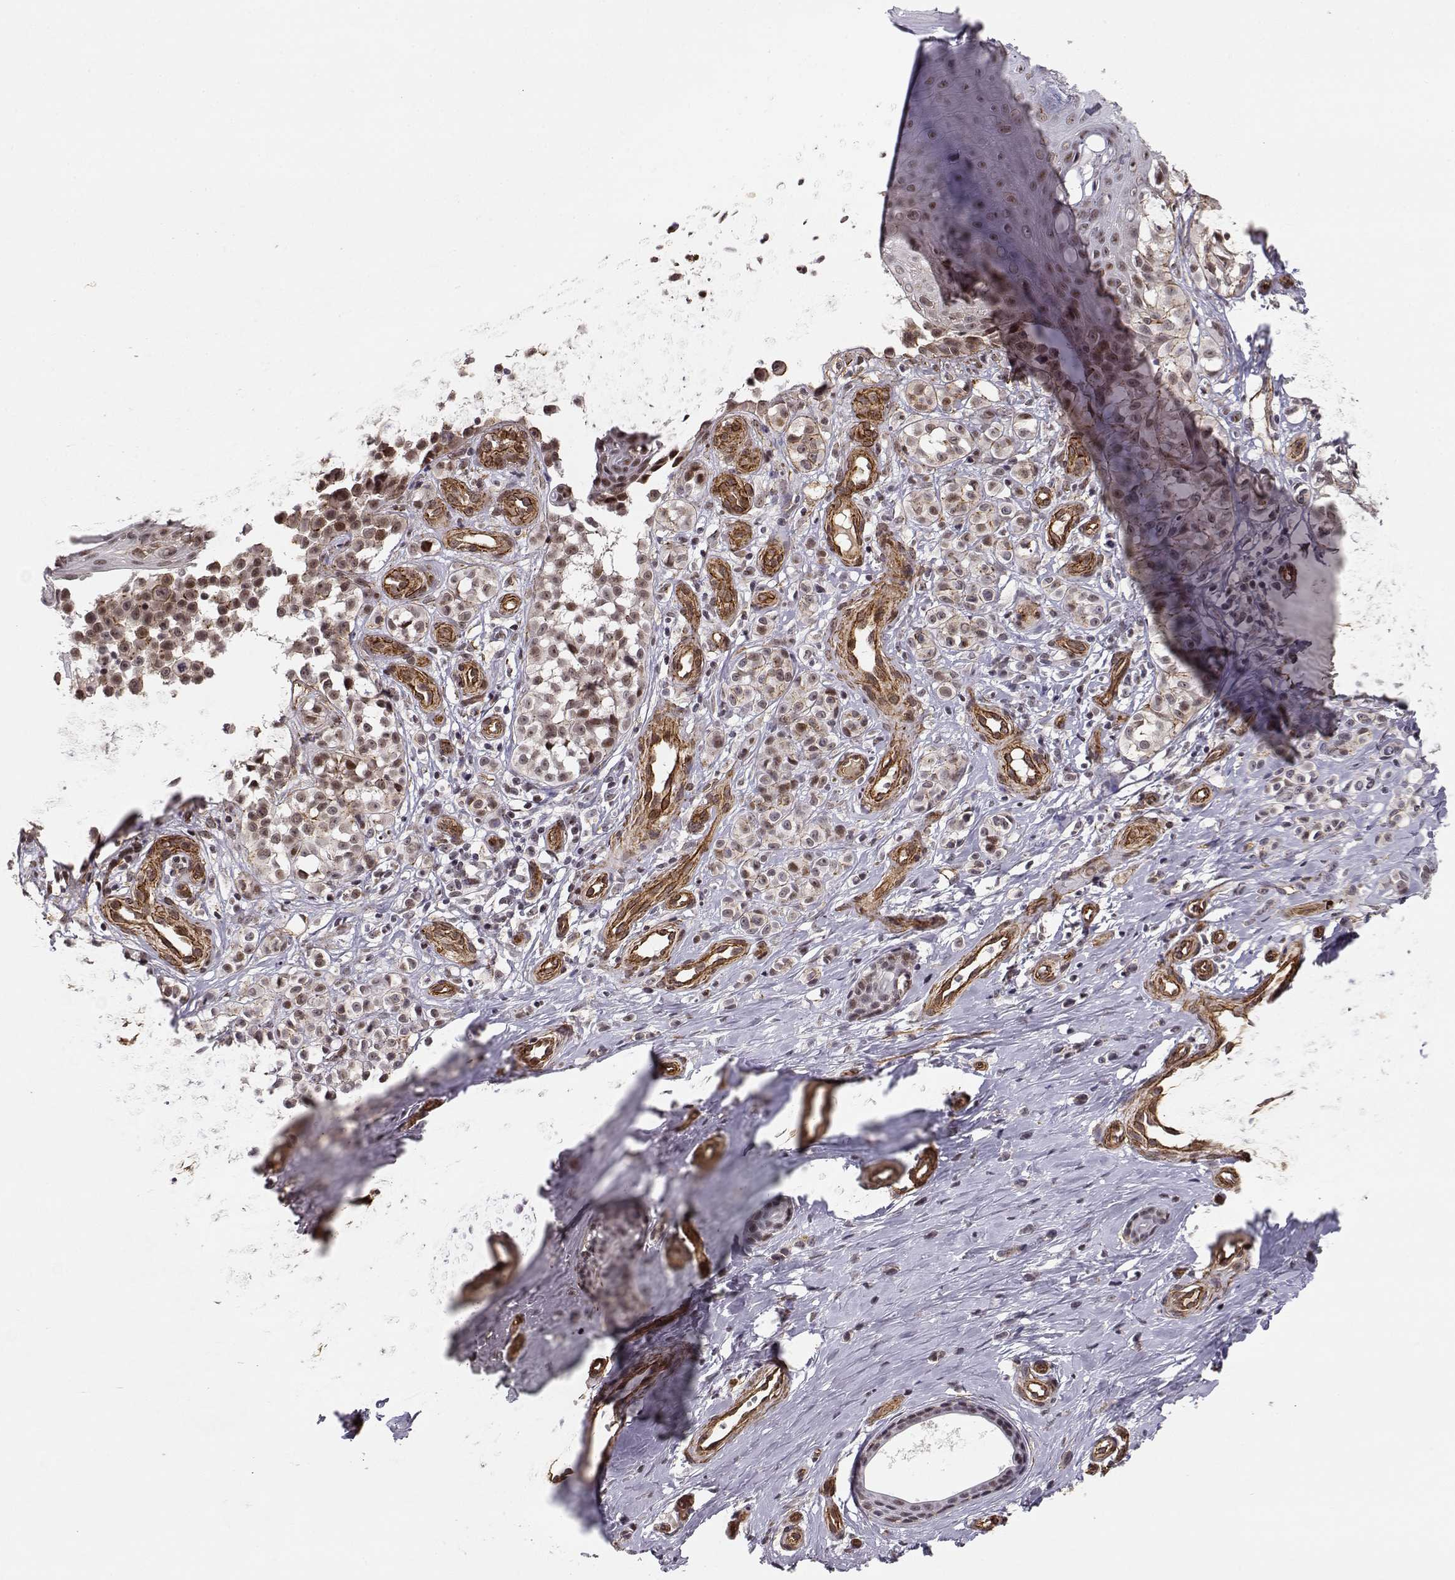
{"staining": {"intensity": "moderate", "quantity": "<25%", "location": "cytoplasmic/membranous,nuclear"}, "tissue": "melanoma", "cell_type": "Tumor cells", "image_type": "cancer", "snomed": [{"axis": "morphology", "description": "Malignant melanoma, NOS"}, {"axis": "topography", "description": "Skin"}], "caption": "Approximately <25% of tumor cells in human melanoma reveal moderate cytoplasmic/membranous and nuclear protein positivity as visualized by brown immunohistochemical staining.", "gene": "CIR1", "patient": {"sex": "female", "age": 76}}